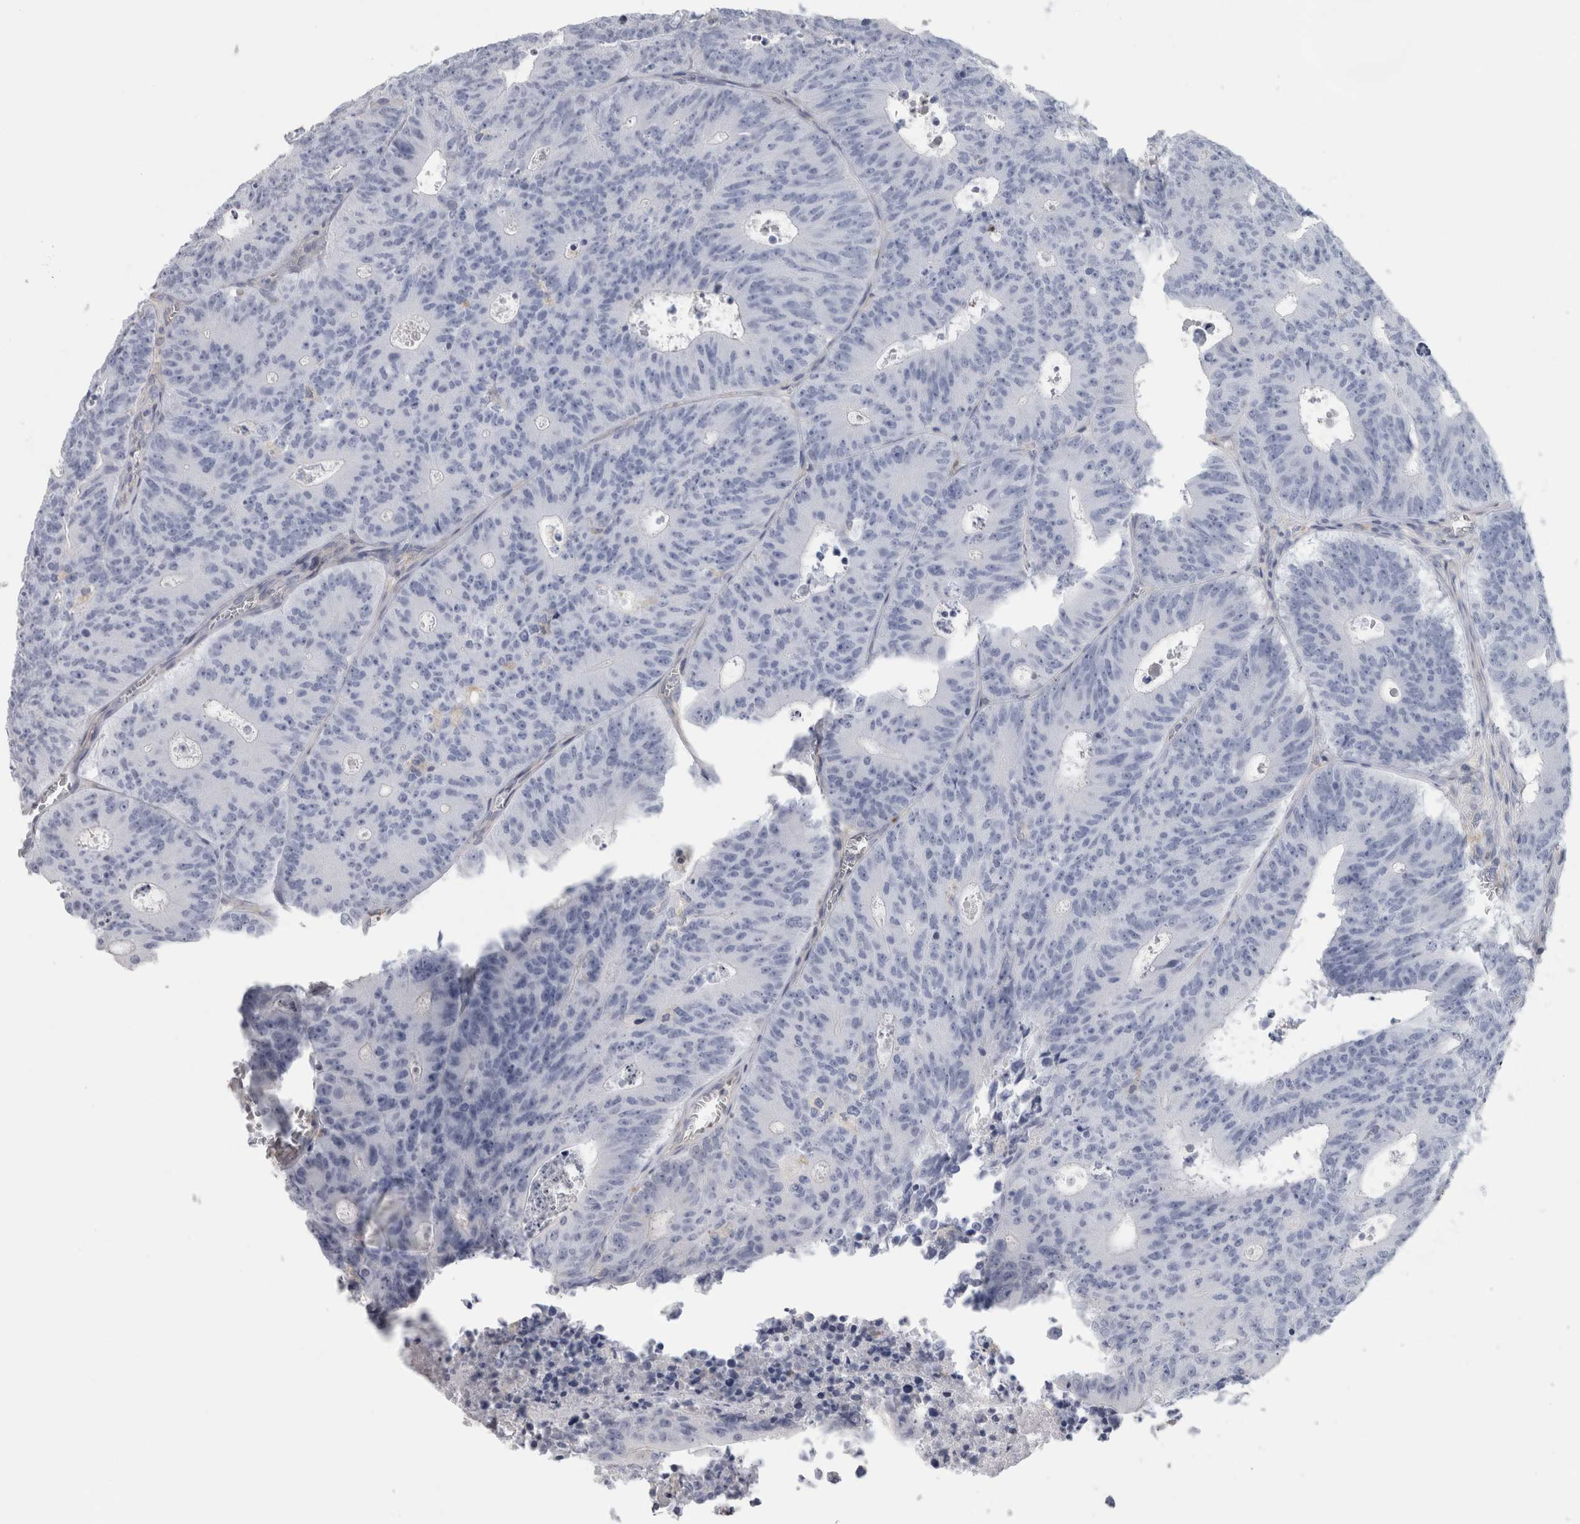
{"staining": {"intensity": "negative", "quantity": "none", "location": "none"}, "tissue": "colorectal cancer", "cell_type": "Tumor cells", "image_type": "cancer", "snomed": [{"axis": "morphology", "description": "Adenocarcinoma, NOS"}, {"axis": "topography", "description": "Colon"}], "caption": "There is no significant expression in tumor cells of colorectal cancer (adenocarcinoma). The staining was performed using DAB to visualize the protein expression in brown, while the nuclei were stained in blue with hematoxylin (Magnification: 20x).", "gene": "SCRN1", "patient": {"sex": "male", "age": 87}}